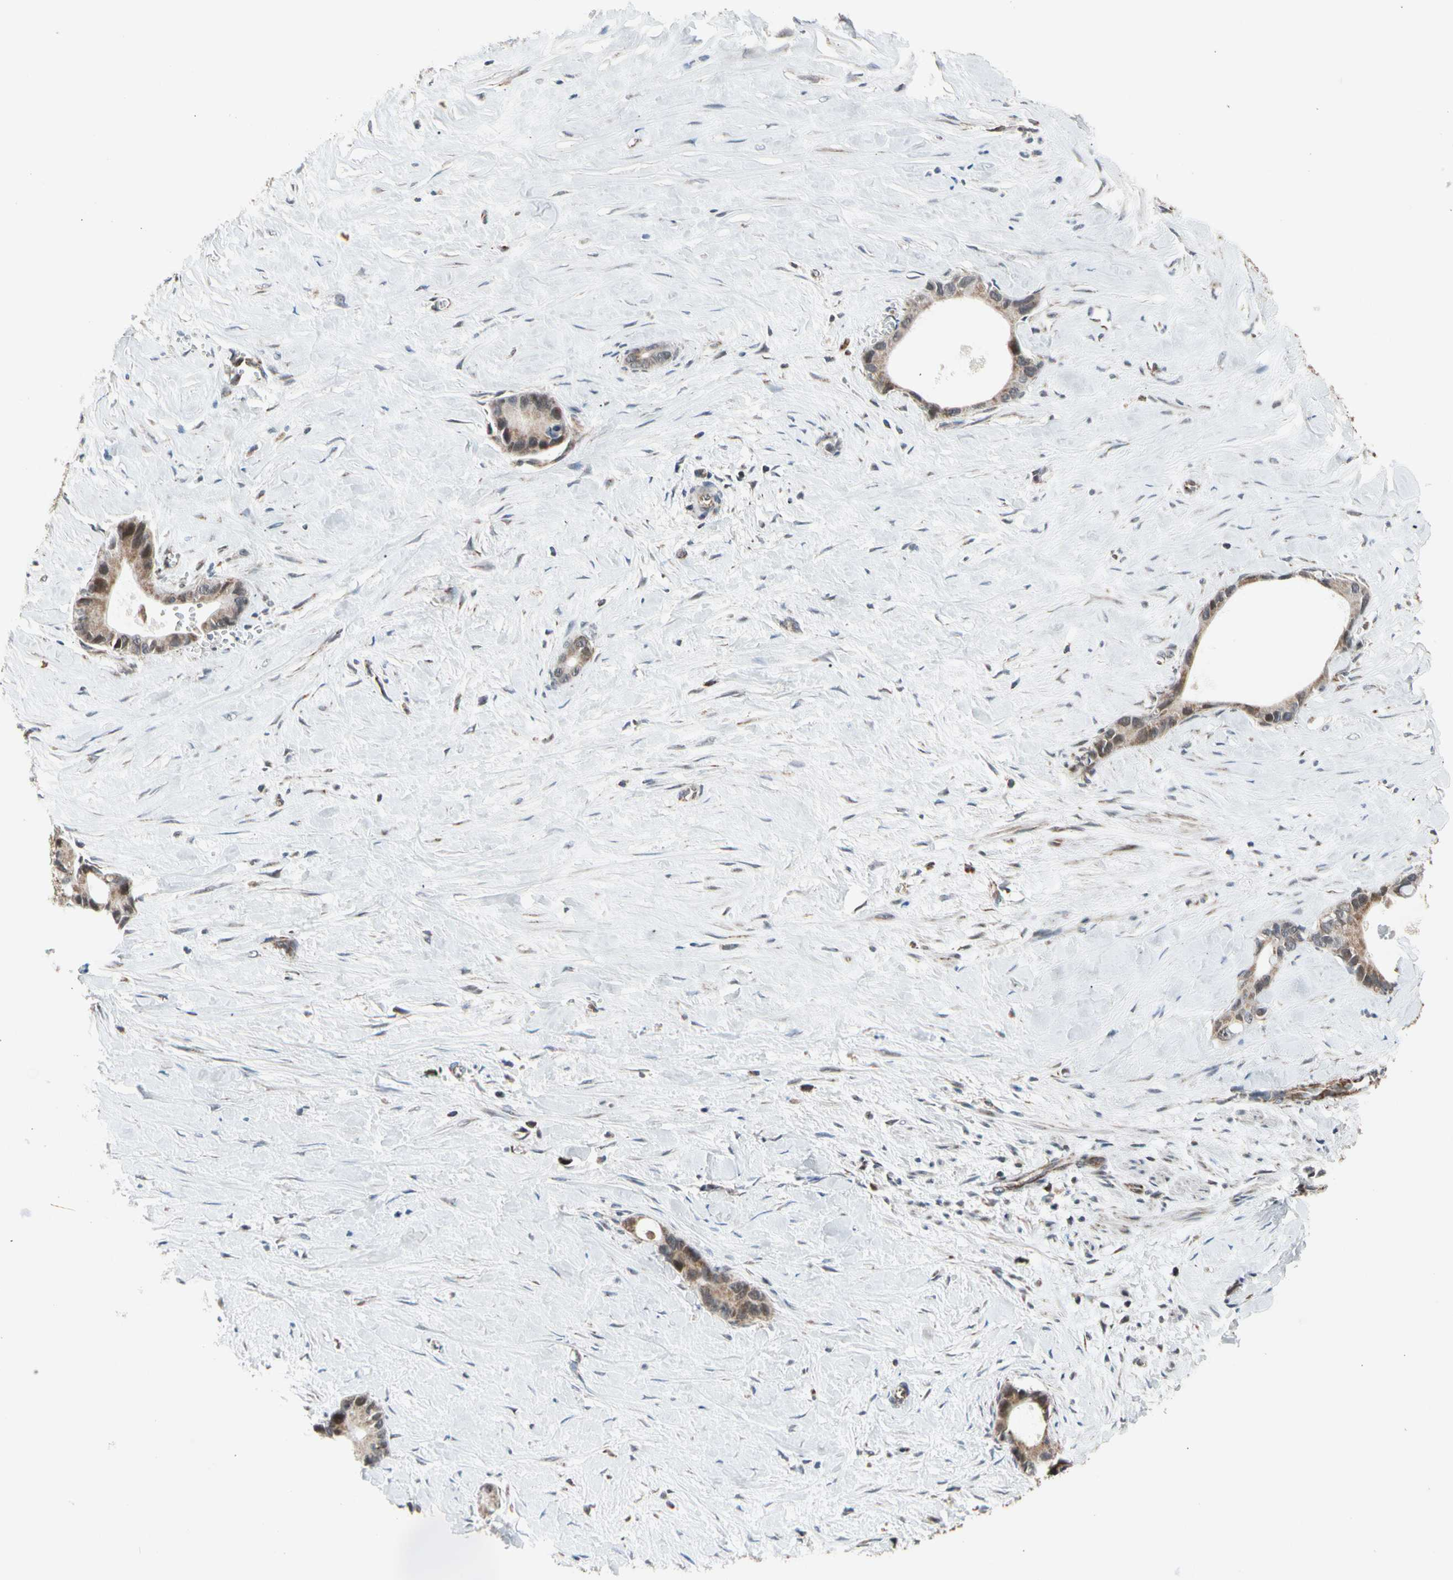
{"staining": {"intensity": "moderate", "quantity": ">75%", "location": "cytoplasmic/membranous"}, "tissue": "liver cancer", "cell_type": "Tumor cells", "image_type": "cancer", "snomed": [{"axis": "morphology", "description": "Cholangiocarcinoma"}, {"axis": "topography", "description": "Liver"}], "caption": "Tumor cells show moderate cytoplasmic/membranous positivity in approximately >75% of cells in cholangiocarcinoma (liver).", "gene": "KHDC4", "patient": {"sex": "female", "age": 55}}